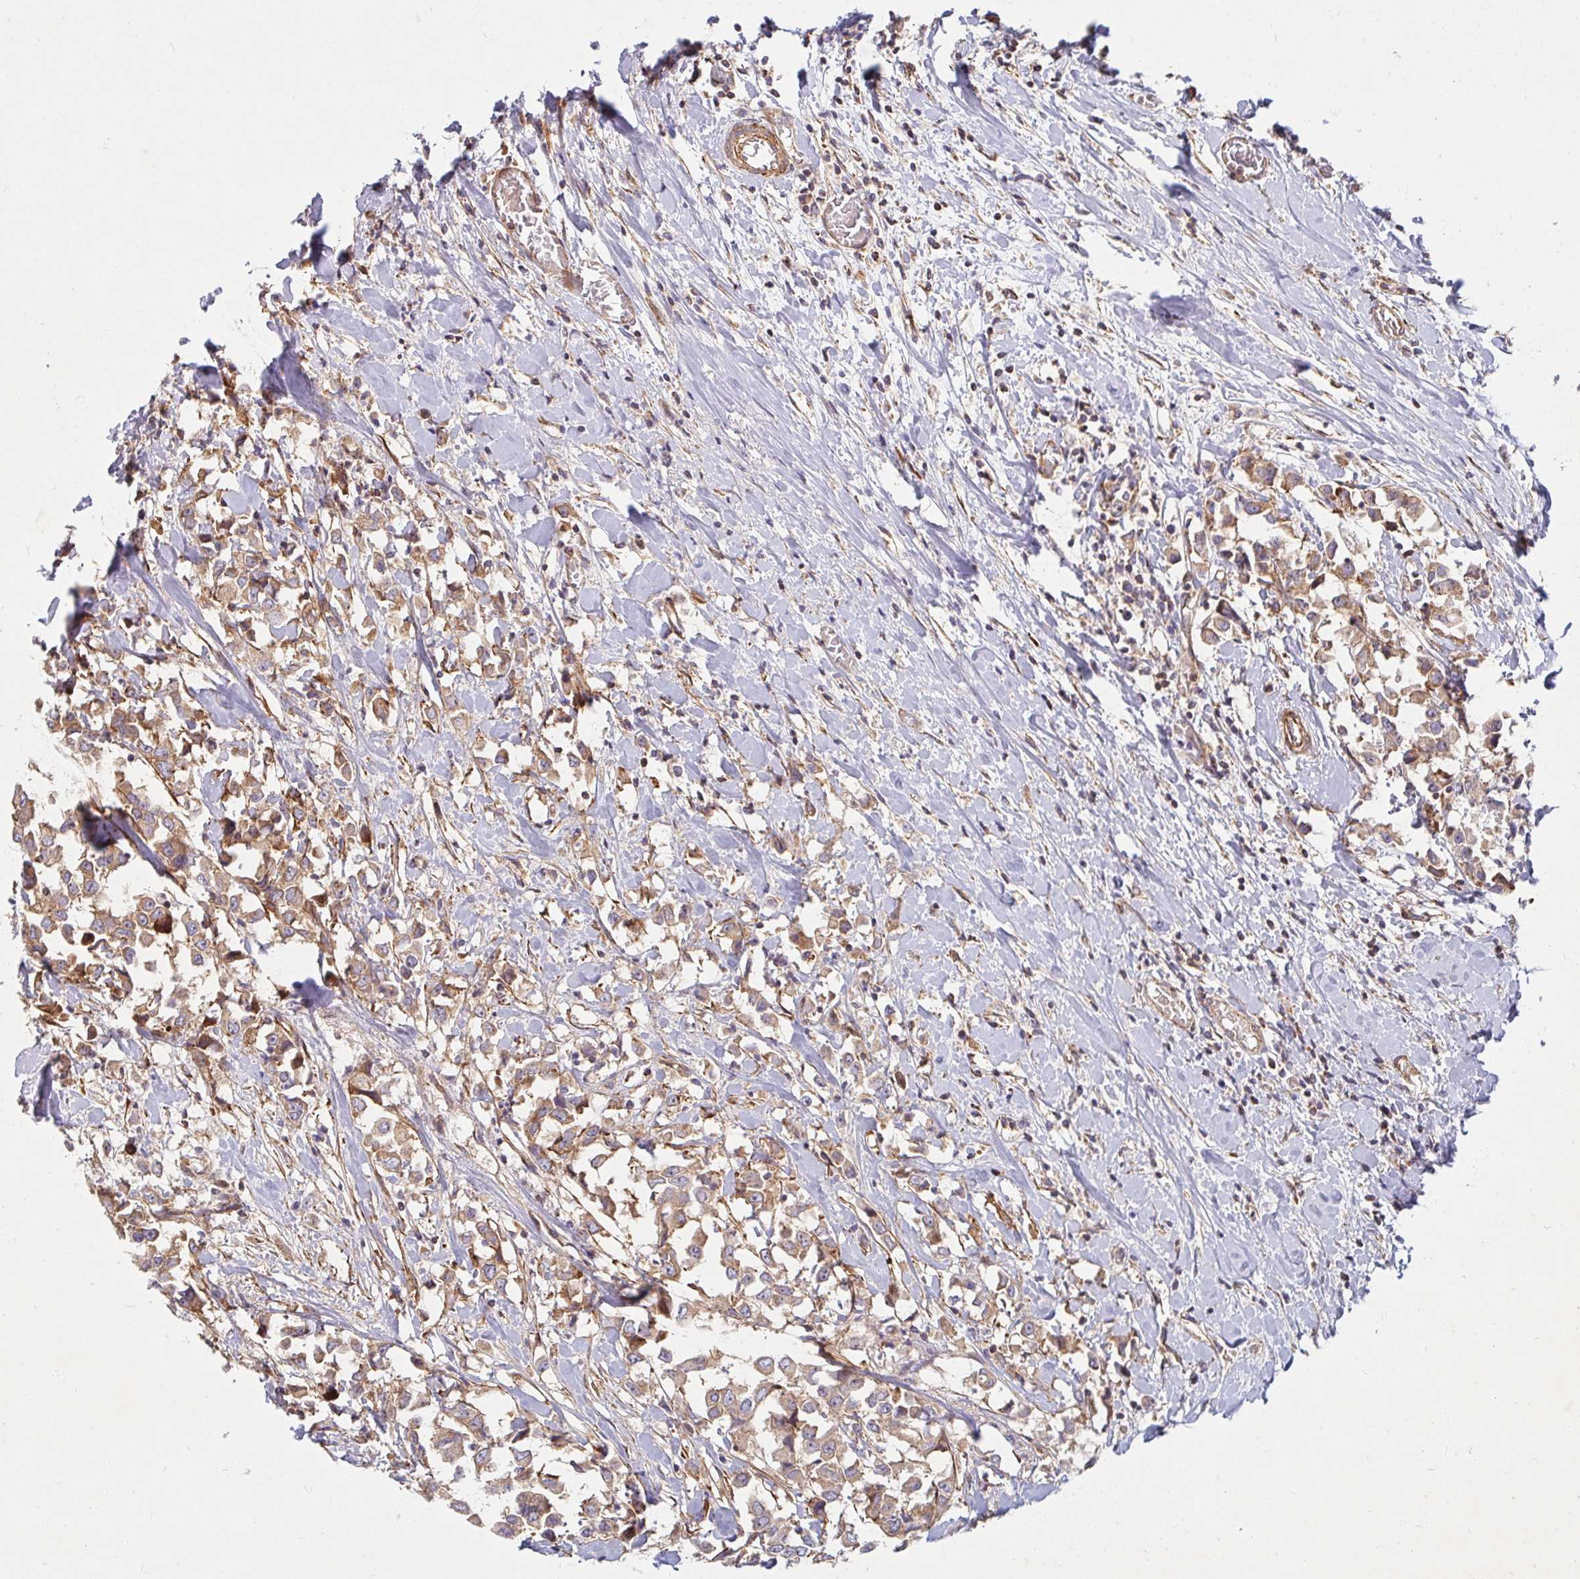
{"staining": {"intensity": "moderate", "quantity": ">75%", "location": "cytoplasmic/membranous"}, "tissue": "breast cancer", "cell_type": "Tumor cells", "image_type": "cancer", "snomed": [{"axis": "morphology", "description": "Duct carcinoma"}, {"axis": "topography", "description": "Breast"}], "caption": "Breast cancer stained with IHC exhibits moderate cytoplasmic/membranous positivity in approximately >75% of tumor cells.", "gene": "BTF3", "patient": {"sex": "female", "age": 61}}